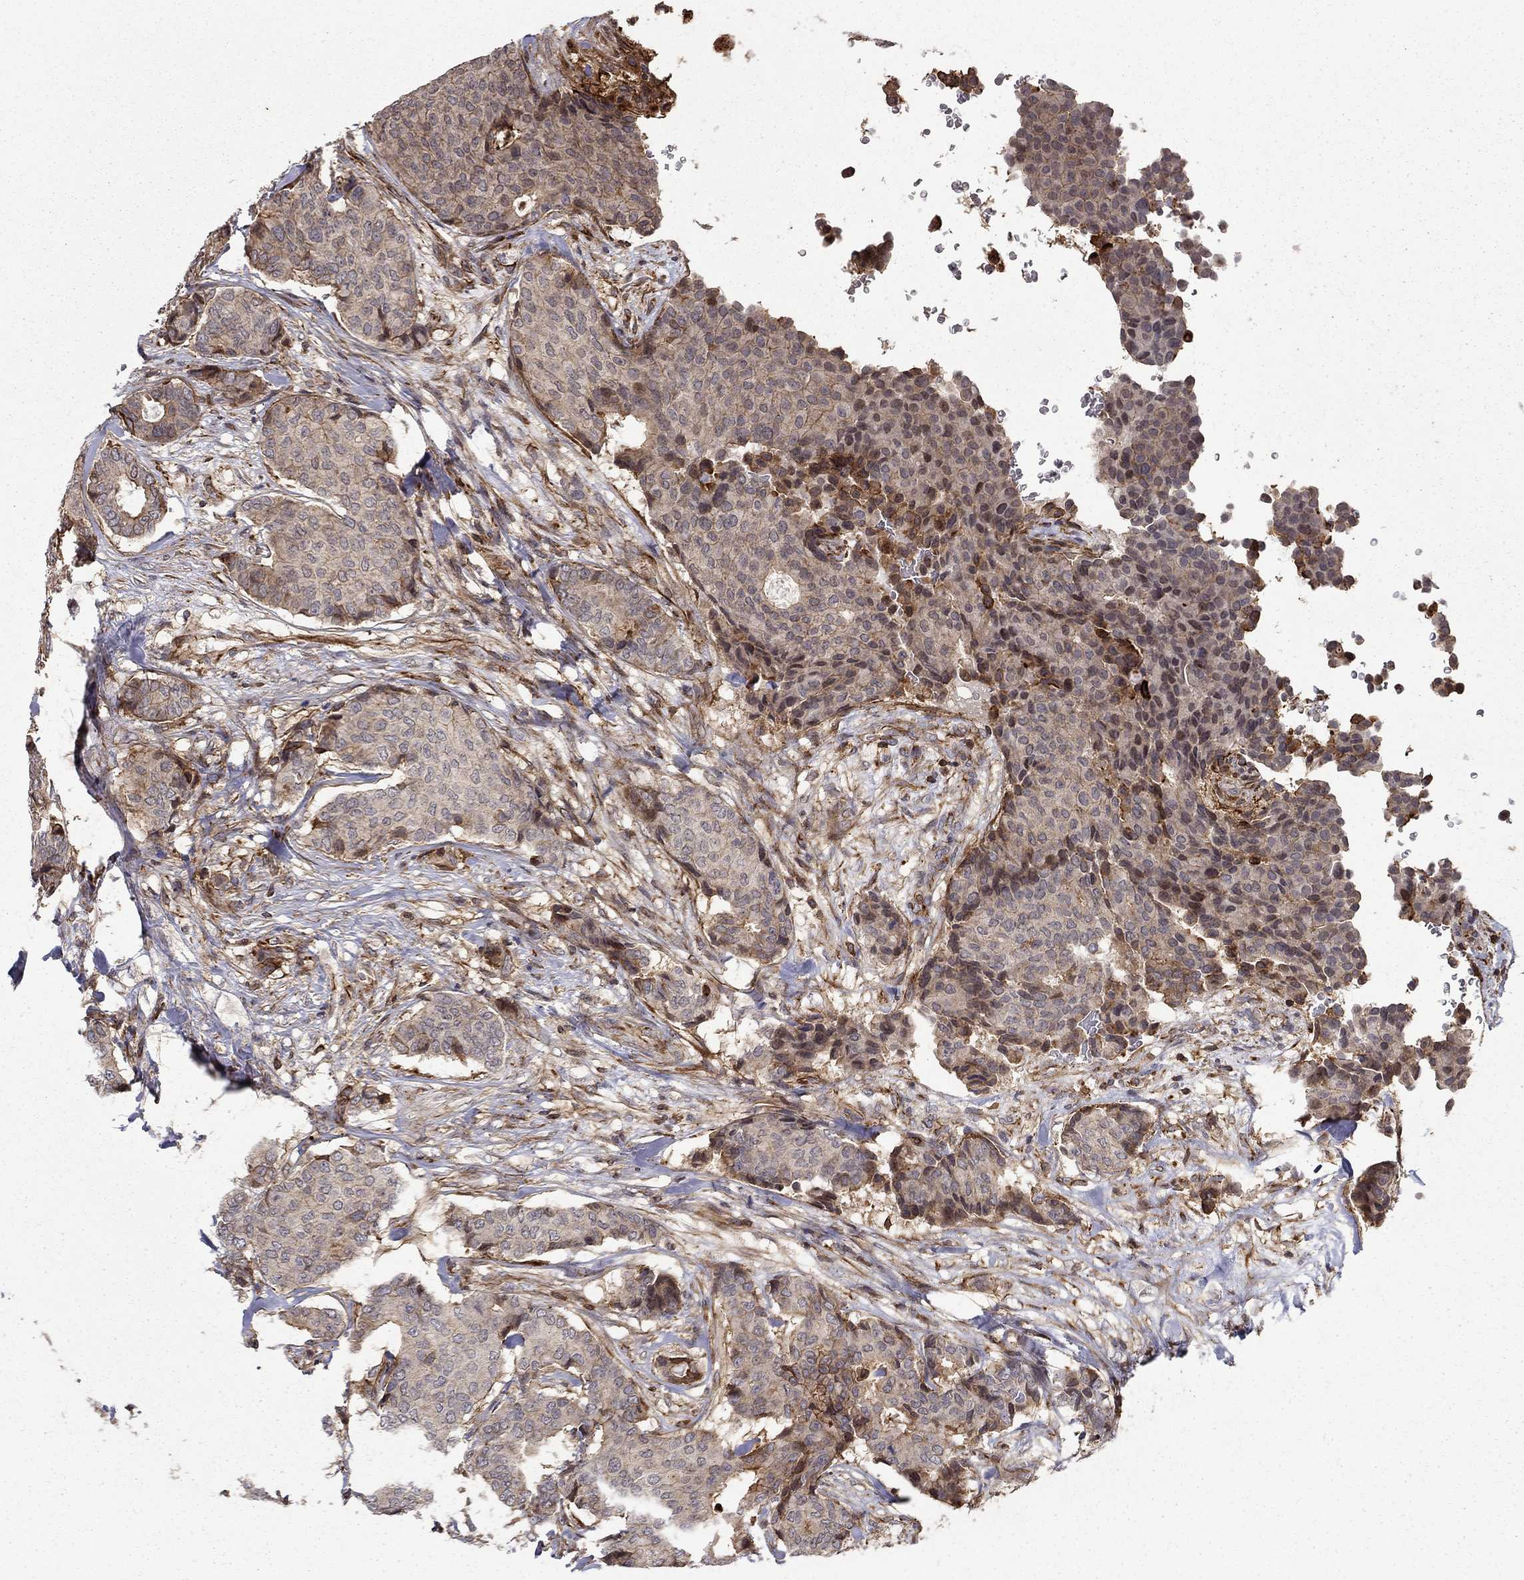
{"staining": {"intensity": "negative", "quantity": "none", "location": "none"}, "tissue": "breast cancer", "cell_type": "Tumor cells", "image_type": "cancer", "snomed": [{"axis": "morphology", "description": "Duct carcinoma"}, {"axis": "topography", "description": "Breast"}], "caption": "High magnification brightfield microscopy of breast cancer (infiltrating ductal carcinoma) stained with DAB (brown) and counterstained with hematoxylin (blue): tumor cells show no significant positivity.", "gene": "ADM", "patient": {"sex": "female", "age": 75}}